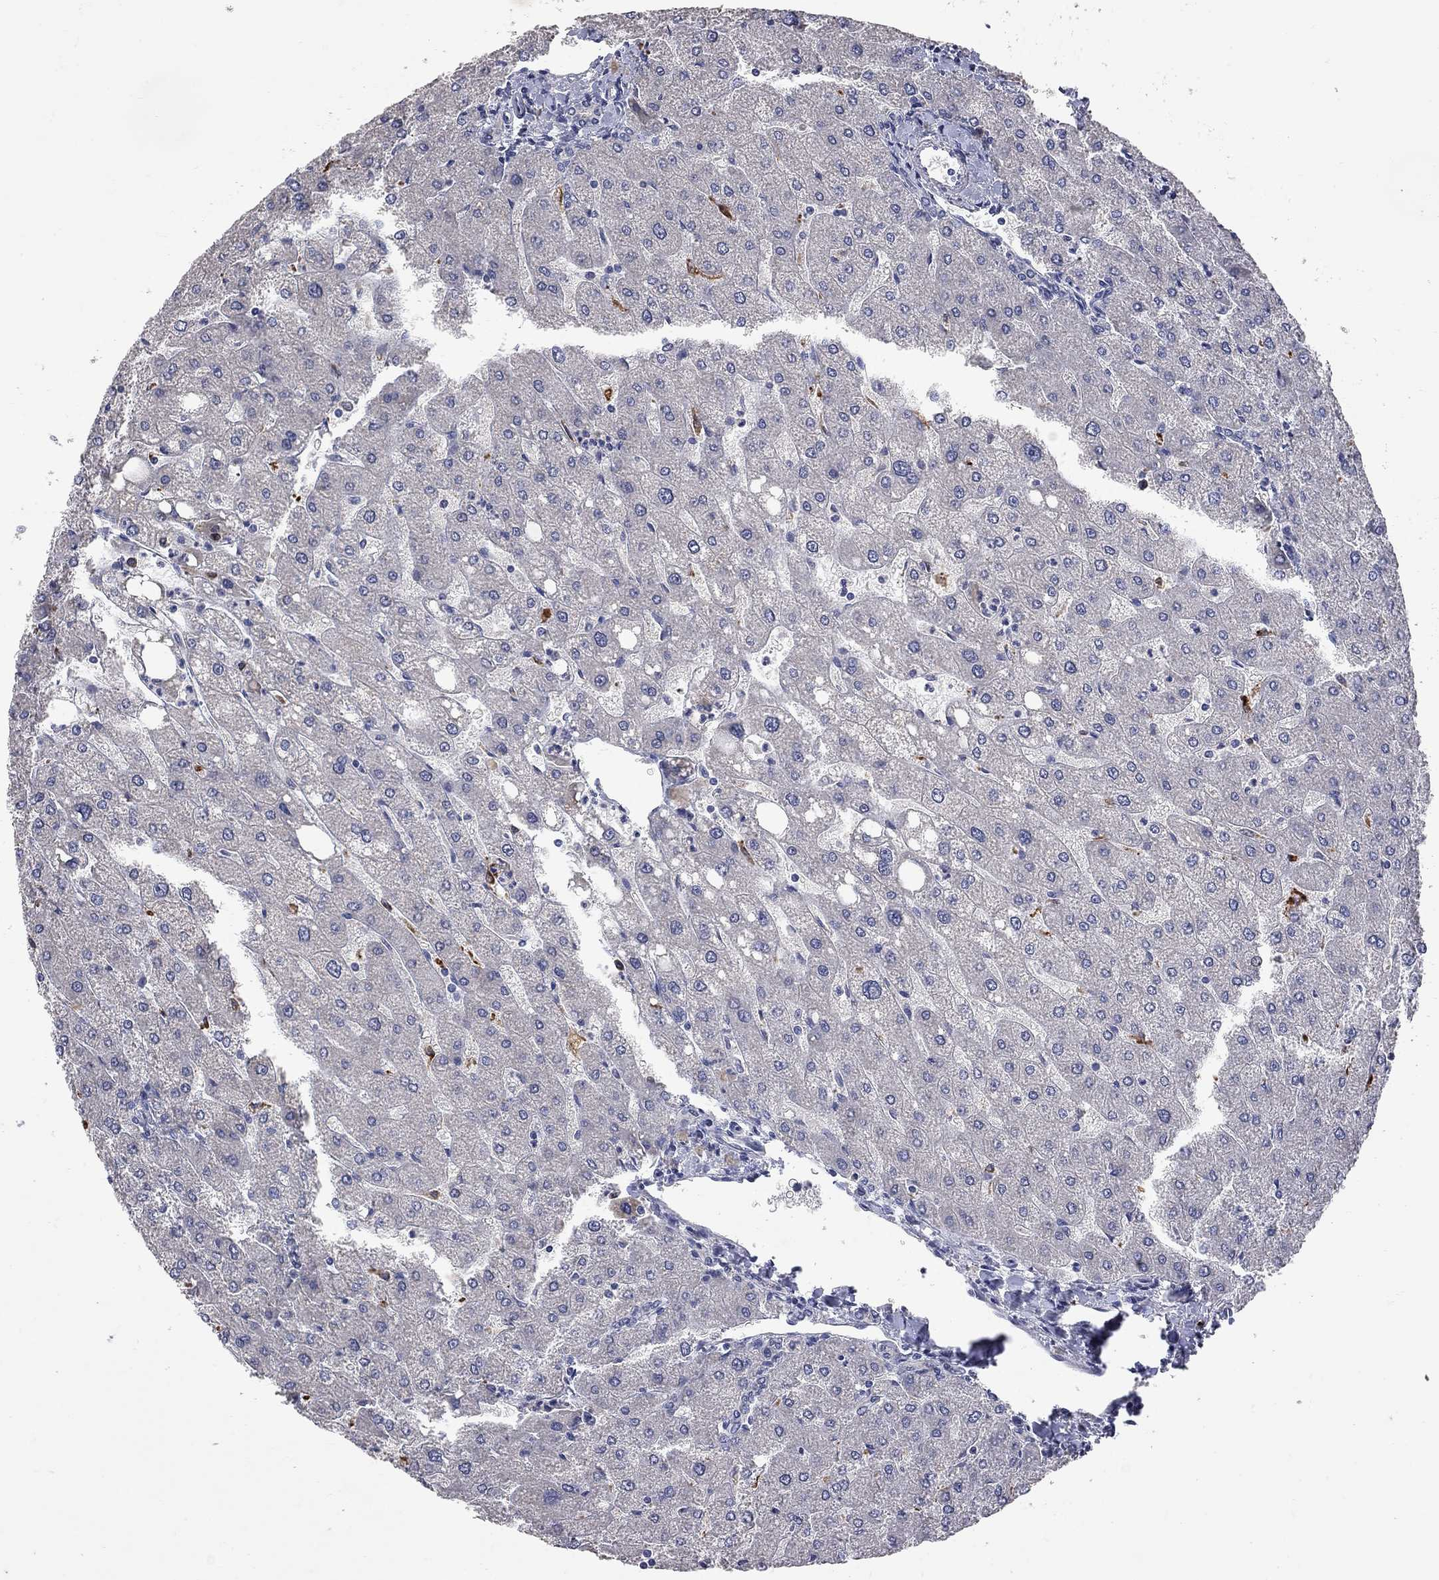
{"staining": {"intensity": "negative", "quantity": "none", "location": "none"}, "tissue": "liver", "cell_type": "Cholangiocytes", "image_type": "normal", "snomed": [{"axis": "morphology", "description": "Normal tissue, NOS"}, {"axis": "topography", "description": "Liver"}], "caption": "DAB (3,3'-diaminobenzidine) immunohistochemical staining of benign human liver exhibits no significant expression in cholangiocytes. (Brightfield microscopy of DAB immunohistochemistry (IHC) at high magnification).", "gene": "NOS2", "patient": {"sex": "male", "age": 67}}